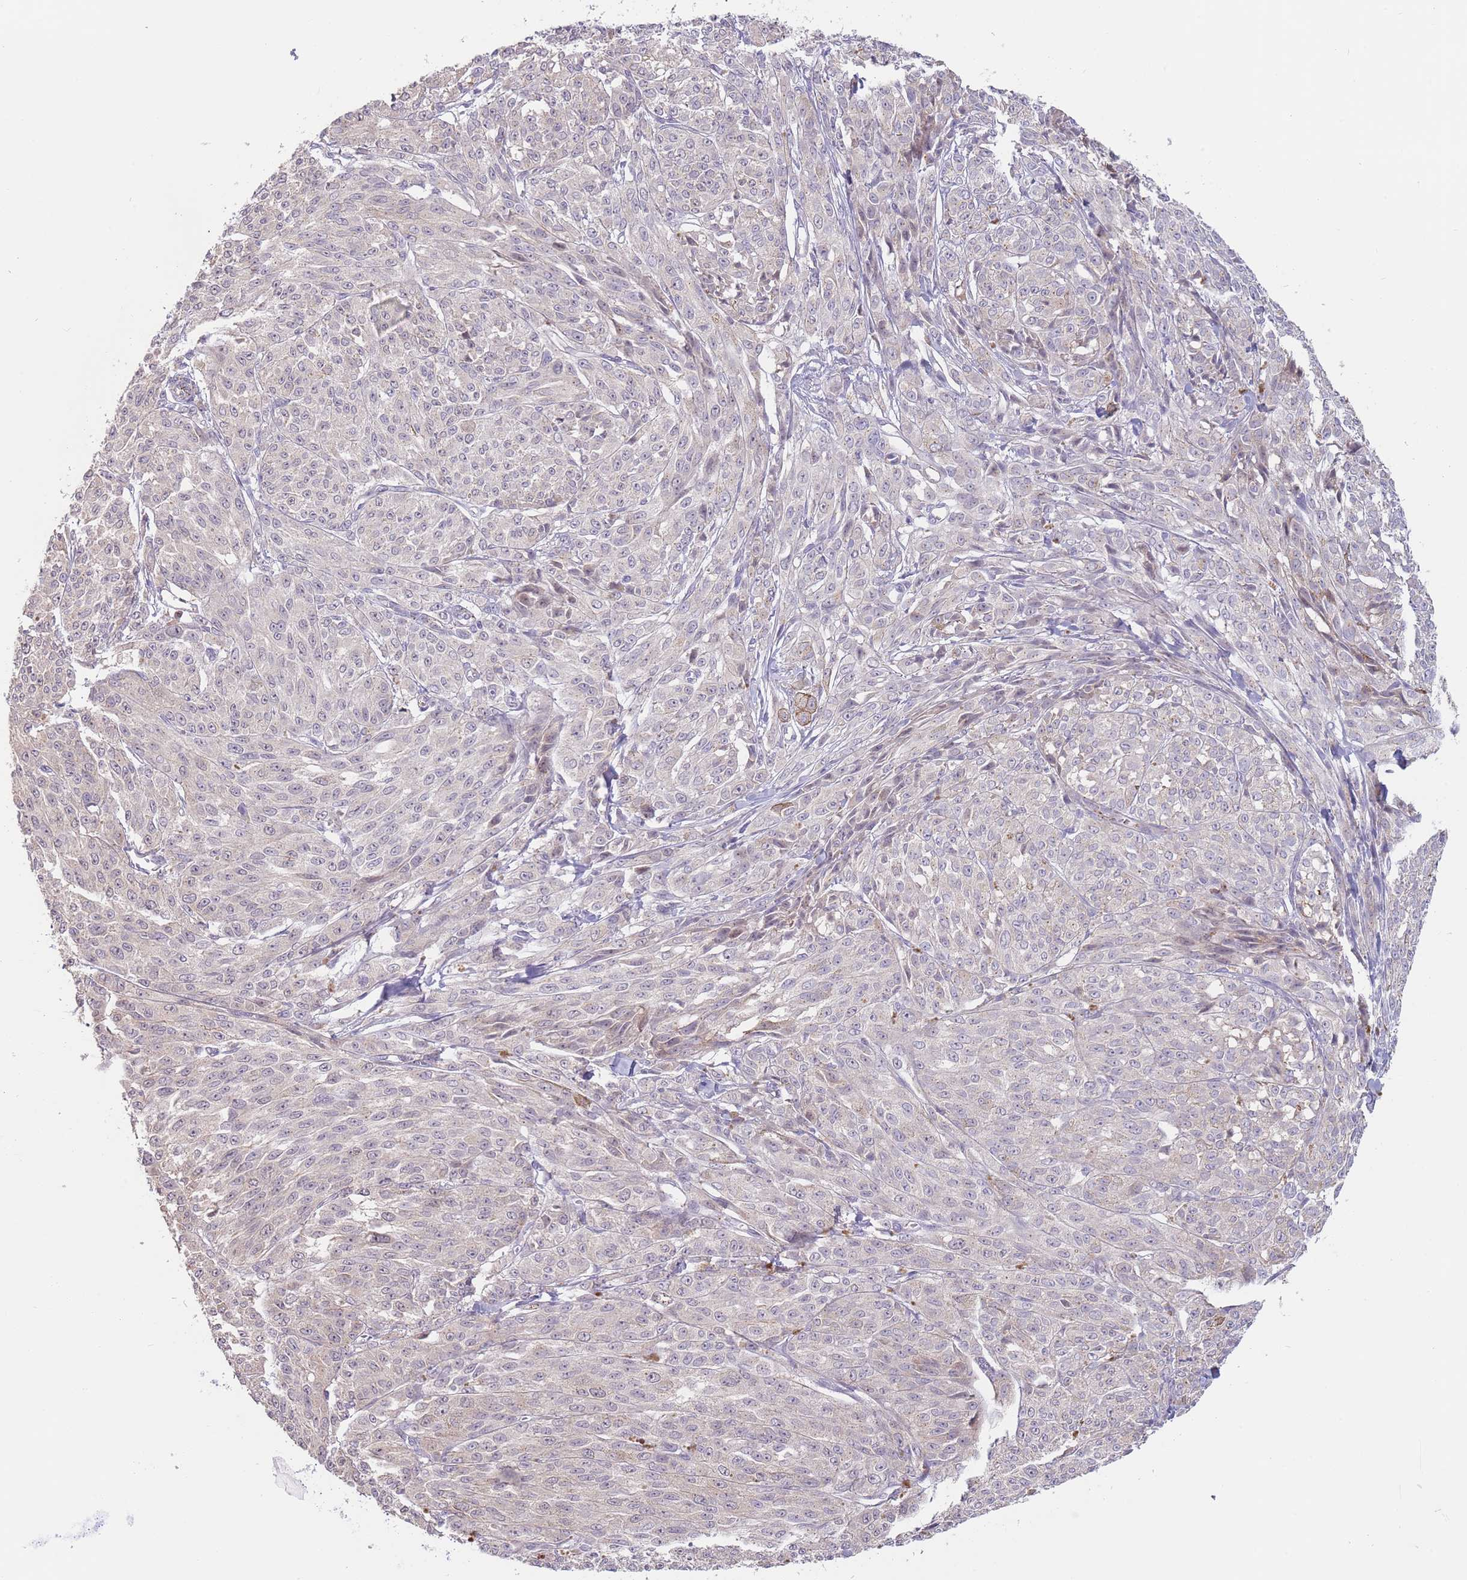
{"staining": {"intensity": "negative", "quantity": "none", "location": "none"}, "tissue": "melanoma", "cell_type": "Tumor cells", "image_type": "cancer", "snomed": [{"axis": "morphology", "description": "Malignant melanoma, NOS"}, {"axis": "topography", "description": "Skin"}], "caption": "Tumor cells are negative for brown protein staining in malignant melanoma.", "gene": "LDHD", "patient": {"sex": "female", "age": 52}}